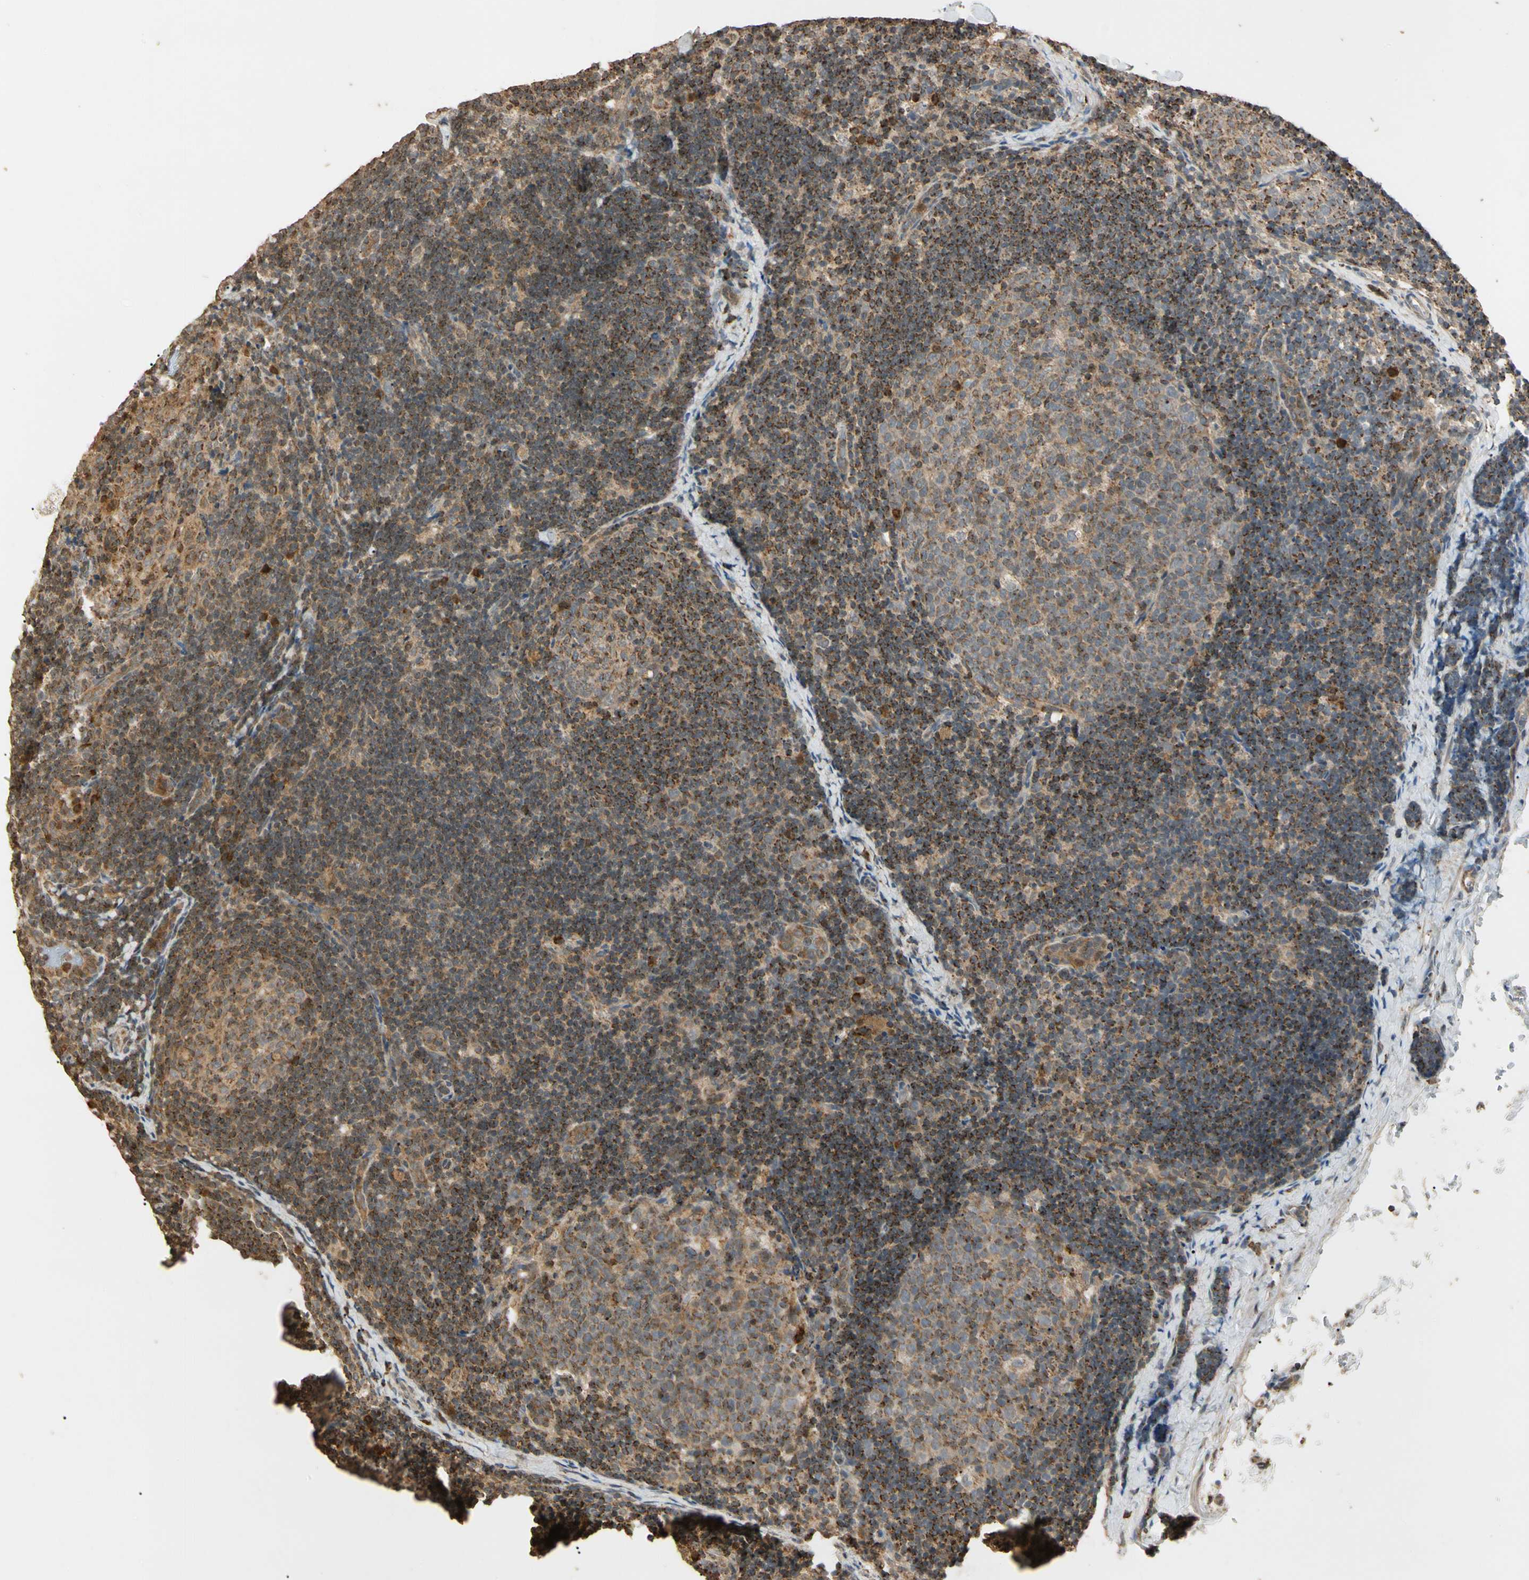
{"staining": {"intensity": "weak", "quantity": ">75%", "location": "cytoplasmic/membranous"}, "tissue": "lymph node", "cell_type": "Germinal center cells", "image_type": "normal", "snomed": [{"axis": "morphology", "description": "Normal tissue, NOS"}, {"axis": "topography", "description": "Lymph node"}], "caption": "Immunohistochemical staining of benign lymph node exhibits >75% levels of weak cytoplasmic/membranous protein expression in about >75% of germinal center cells.", "gene": "PRDX5", "patient": {"sex": "female", "age": 14}}